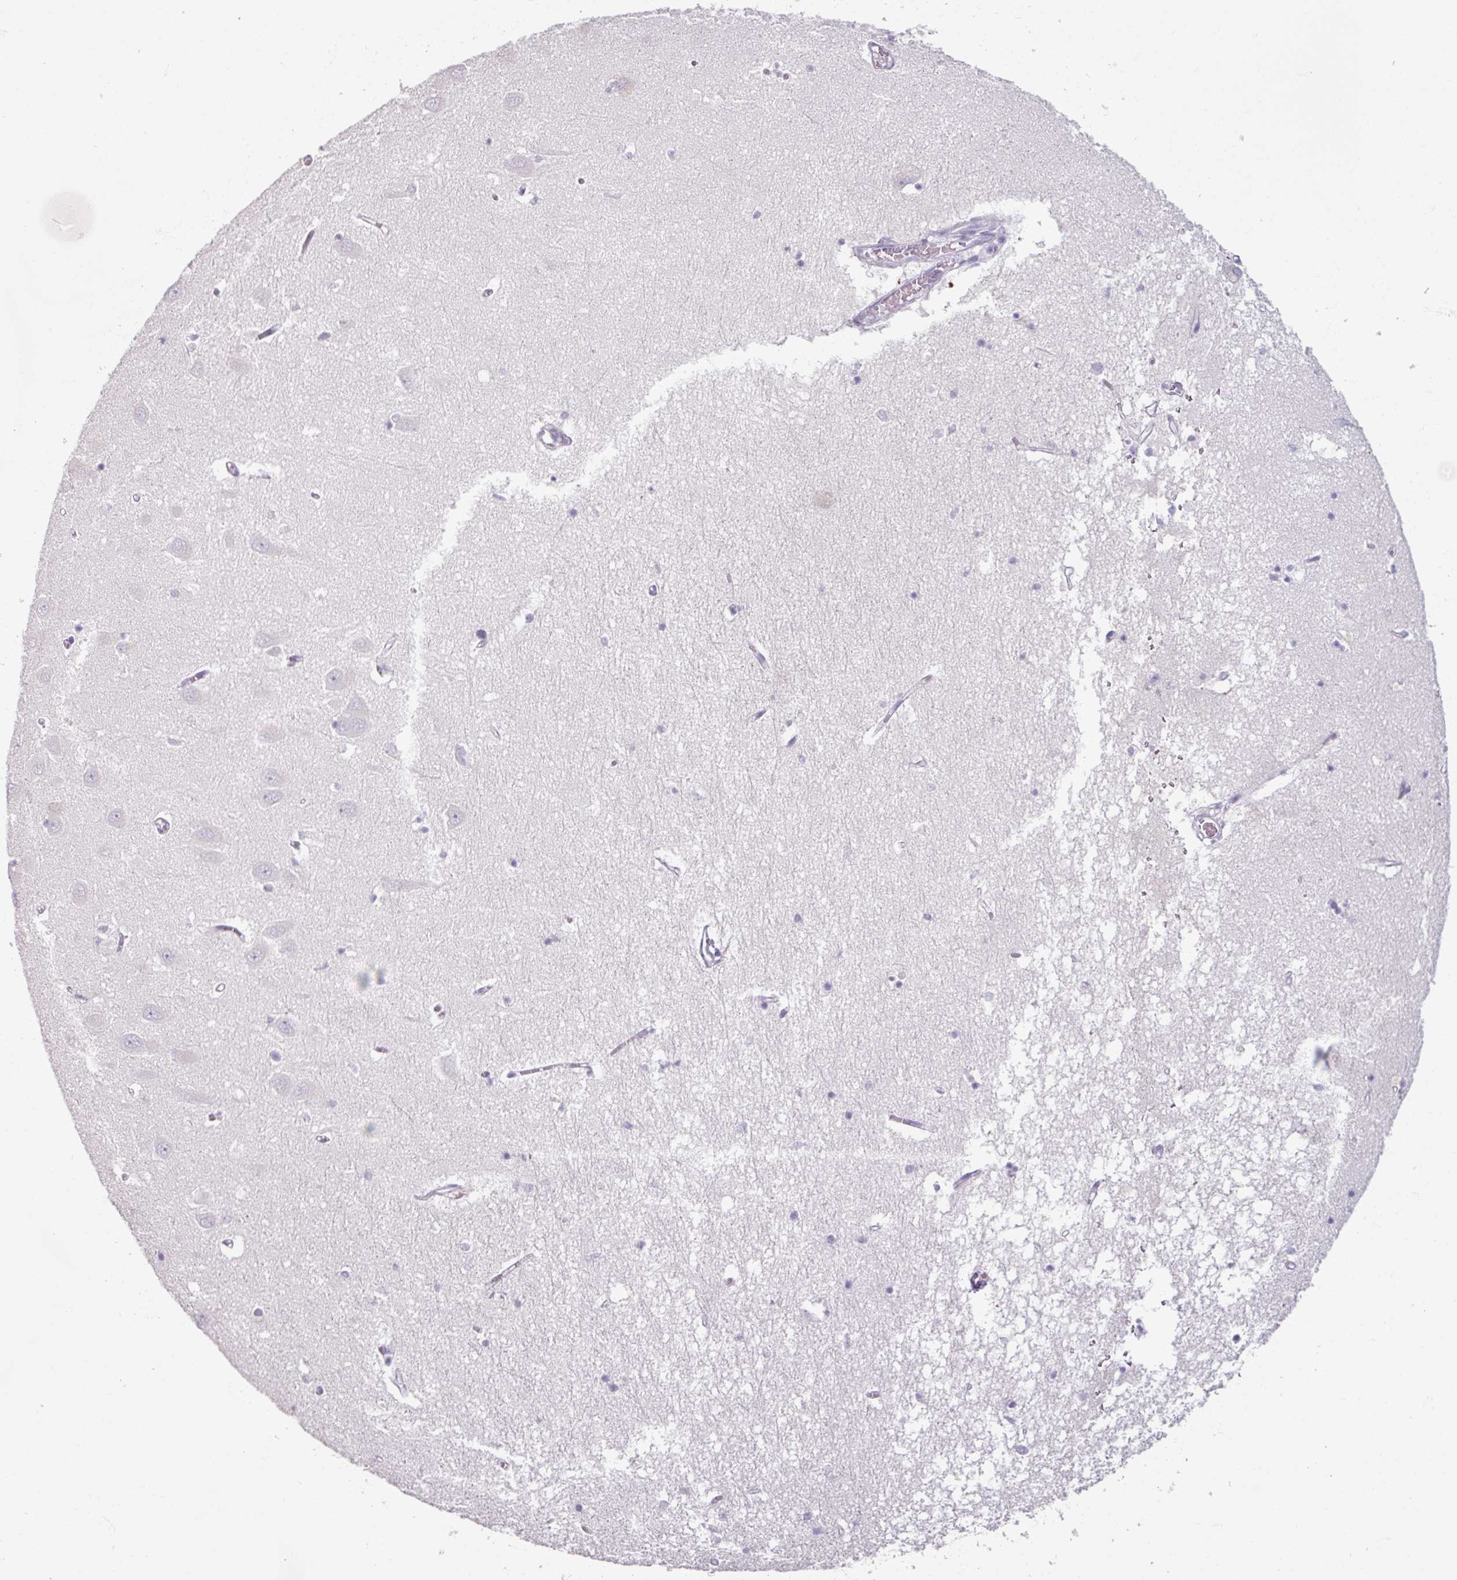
{"staining": {"intensity": "negative", "quantity": "none", "location": "none"}, "tissue": "hippocampus", "cell_type": "Glial cells", "image_type": "normal", "snomed": [{"axis": "morphology", "description": "Normal tissue, NOS"}, {"axis": "topography", "description": "Hippocampus"}], "caption": "Hippocampus stained for a protein using immunohistochemistry shows no positivity glial cells.", "gene": "SLC27A5", "patient": {"sex": "male", "age": 70}}